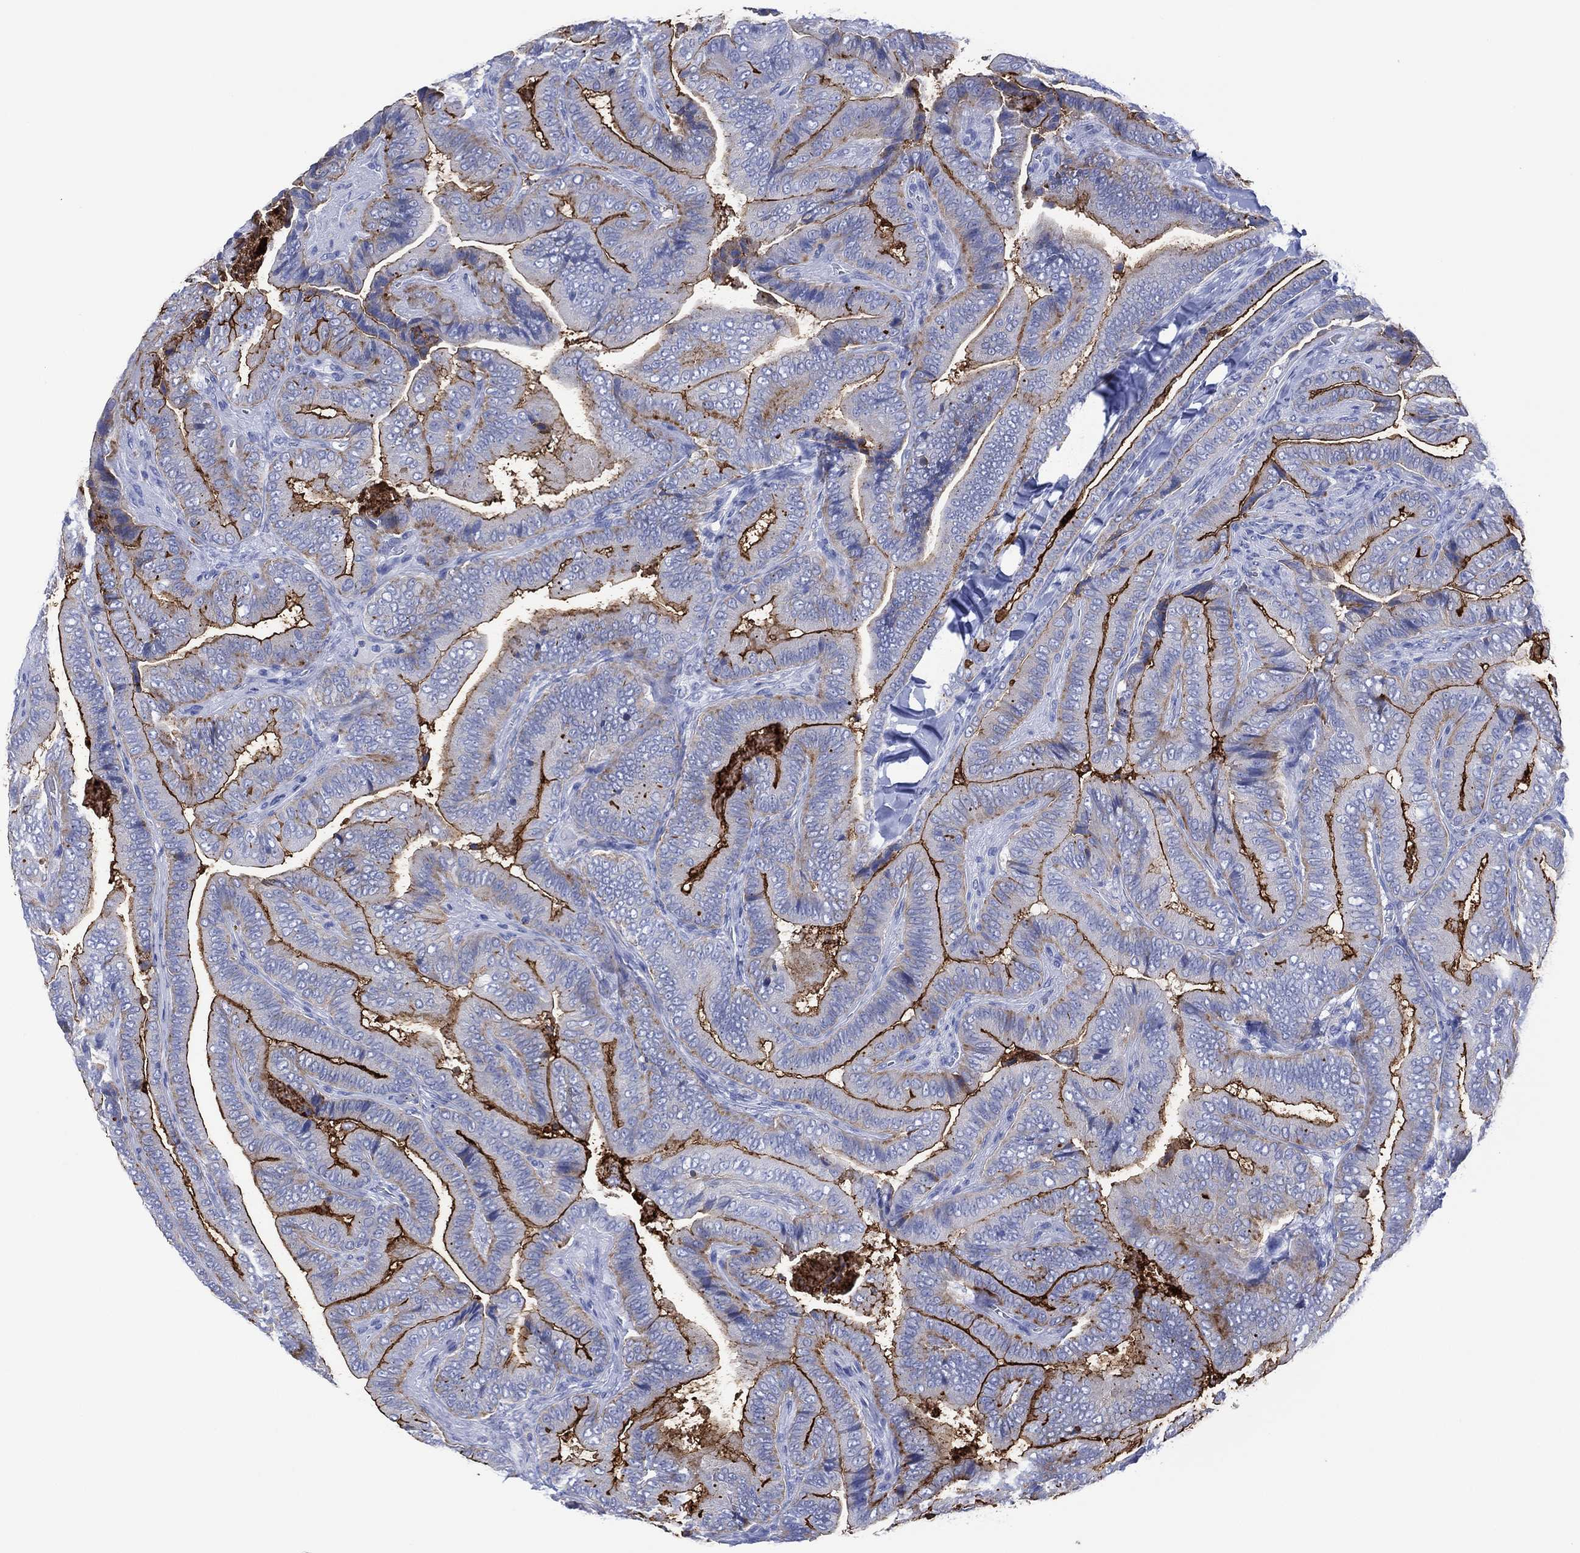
{"staining": {"intensity": "strong", "quantity": "25%-75%", "location": "cytoplasmic/membranous"}, "tissue": "thyroid cancer", "cell_type": "Tumor cells", "image_type": "cancer", "snomed": [{"axis": "morphology", "description": "Papillary adenocarcinoma, NOS"}, {"axis": "topography", "description": "Thyroid gland"}], "caption": "Human thyroid papillary adenocarcinoma stained with a brown dye shows strong cytoplasmic/membranous positive expression in about 25%-75% of tumor cells.", "gene": "DPP4", "patient": {"sex": "male", "age": 61}}